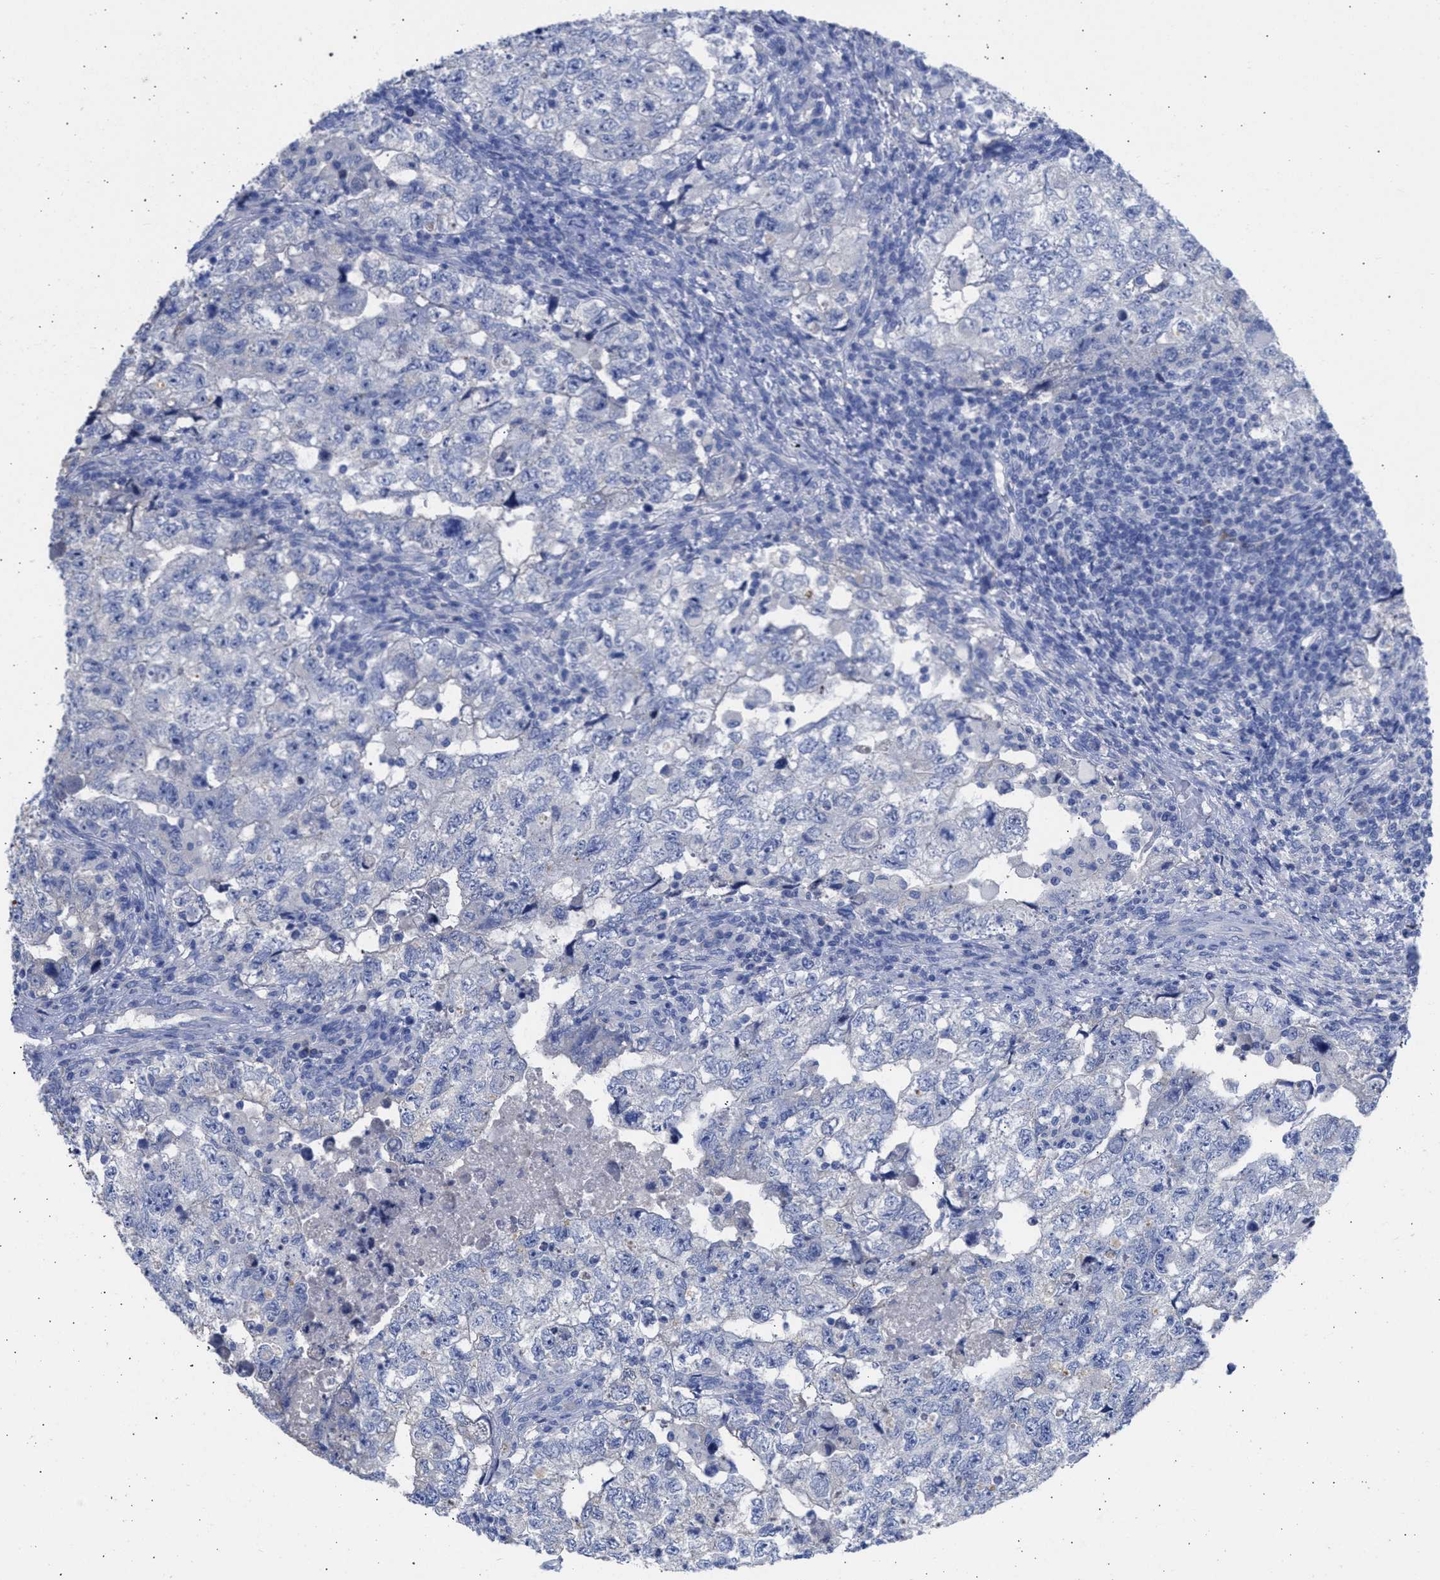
{"staining": {"intensity": "negative", "quantity": "none", "location": "none"}, "tissue": "testis cancer", "cell_type": "Tumor cells", "image_type": "cancer", "snomed": [{"axis": "morphology", "description": "Carcinoma, Embryonal, NOS"}, {"axis": "topography", "description": "Testis"}], "caption": "Tumor cells are negative for protein expression in human testis cancer.", "gene": "RSPH1", "patient": {"sex": "male", "age": 36}}